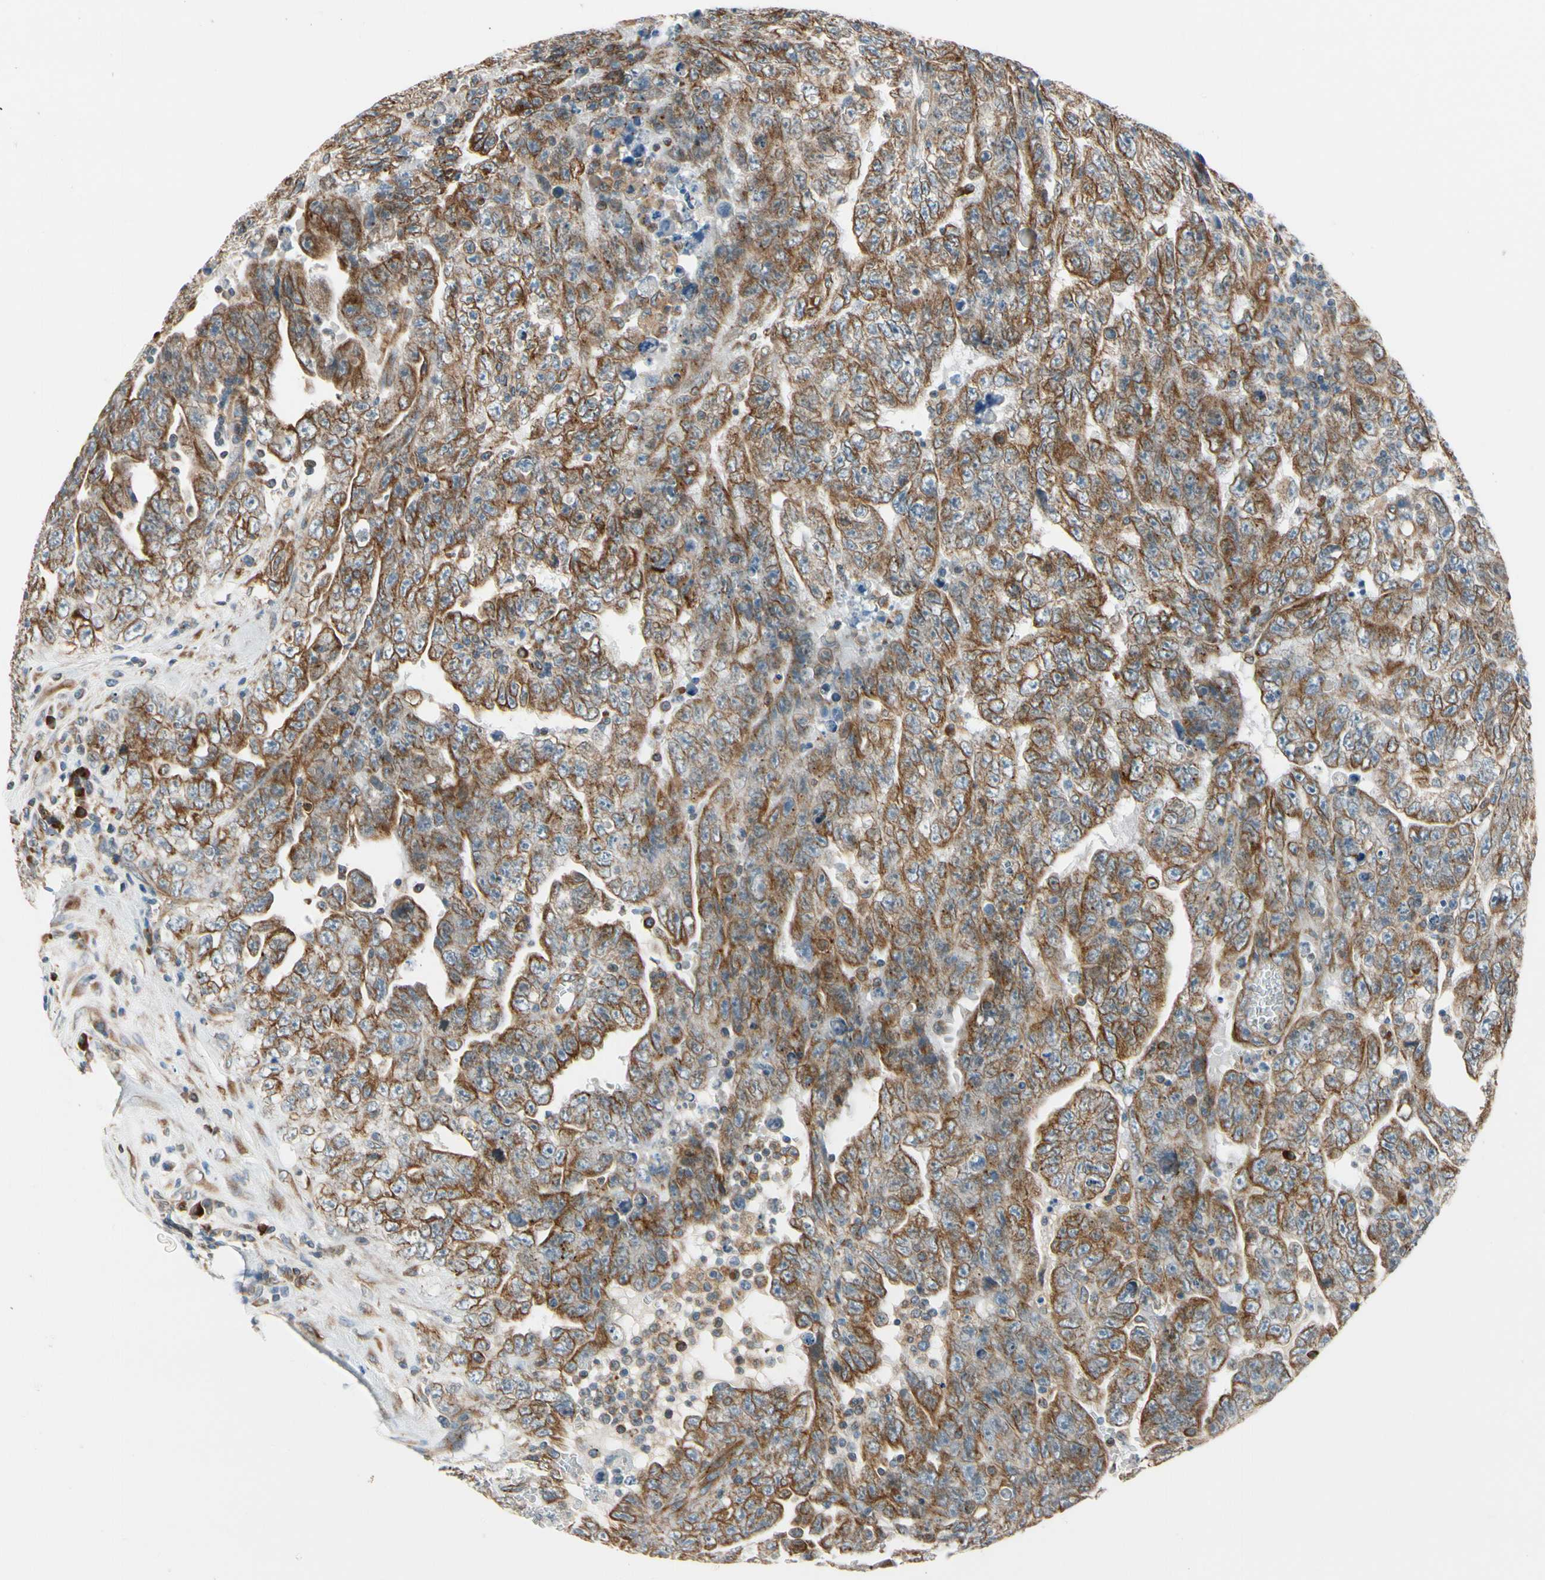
{"staining": {"intensity": "strong", "quantity": ">75%", "location": "cytoplasmic/membranous"}, "tissue": "testis cancer", "cell_type": "Tumor cells", "image_type": "cancer", "snomed": [{"axis": "morphology", "description": "Carcinoma, Embryonal, NOS"}, {"axis": "topography", "description": "Testis"}], "caption": "Immunohistochemistry image of human testis cancer stained for a protein (brown), which demonstrates high levels of strong cytoplasmic/membranous positivity in about >75% of tumor cells.", "gene": "CLCC1", "patient": {"sex": "male", "age": 28}}